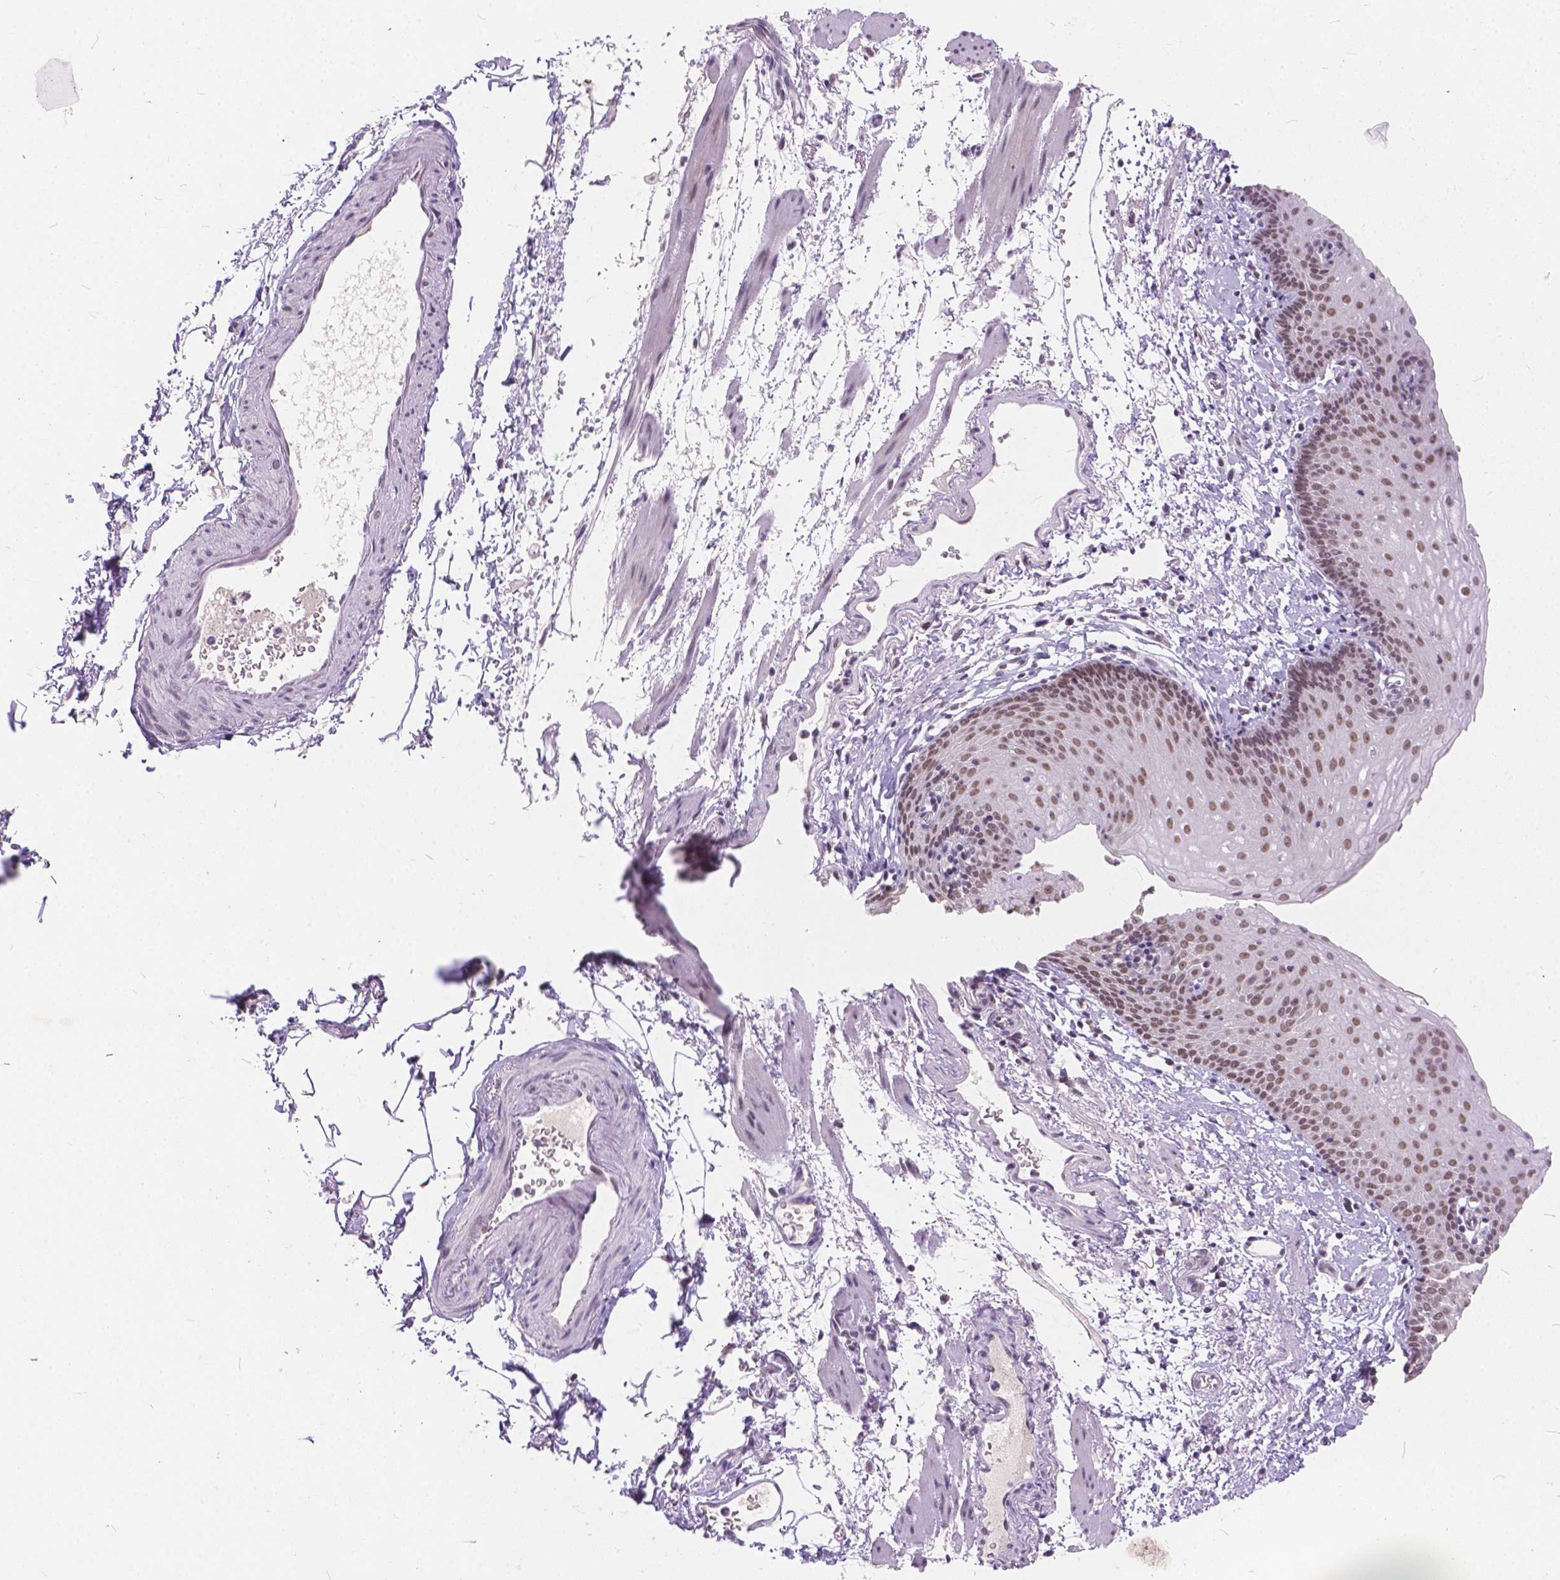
{"staining": {"intensity": "moderate", "quantity": "25%-75%", "location": "nuclear"}, "tissue": "esophagus", "cell_type": "Squamous epithelial cells", "image_type": "normal", "snomed": [{"axis": "morphology", "description": "Normal tissue, NOS"}, {"axis": "topography", "description": "Esophagus"}], "caption": "DAB (3,3'-diaminobenzidine) immunohistochemical staining of unremarkable human esophagus reveals moderate nuclear protein positivity in approximately 25%-75% of squamous epithelial cells.", "gene": "FAM53A", "patient": {"sex": "female", "age": 64}}